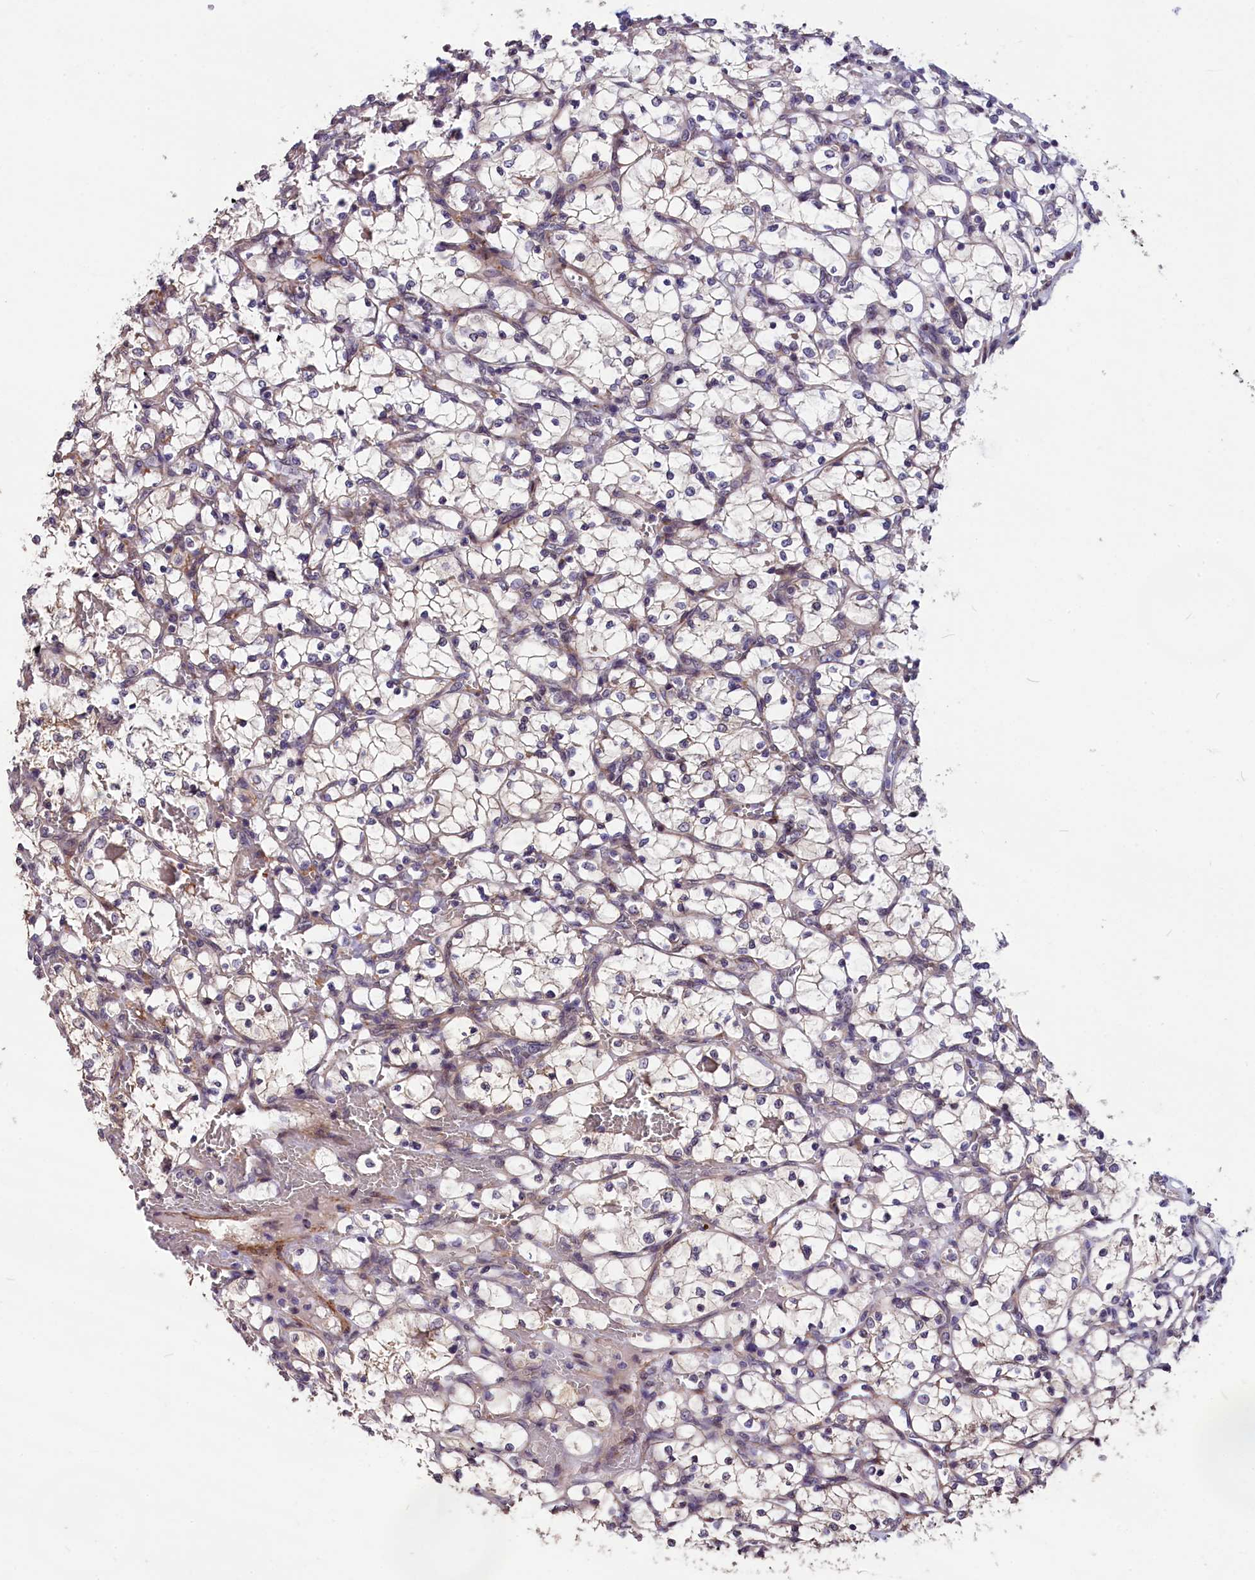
{"staining": {"intensity": "weak", "quantity": "<25%", "location": "cytoplasmic/membranous"}, "tissue": "renal cancer", "cell_type": "Tumor cells", "image_type": "cancer", "snomed": [{"axis": "morphology", "description": "Adenocarcinoma, NOS"}, {"axis": "topography", "description": "Kidney"}], "caption": "Adenocarcinoma (renal) stained for a protein using immunohistochemistry shows no positivity tumor cells.", "gene": "SLC39A6", "patient": {"sex": "female", "age": 69}}